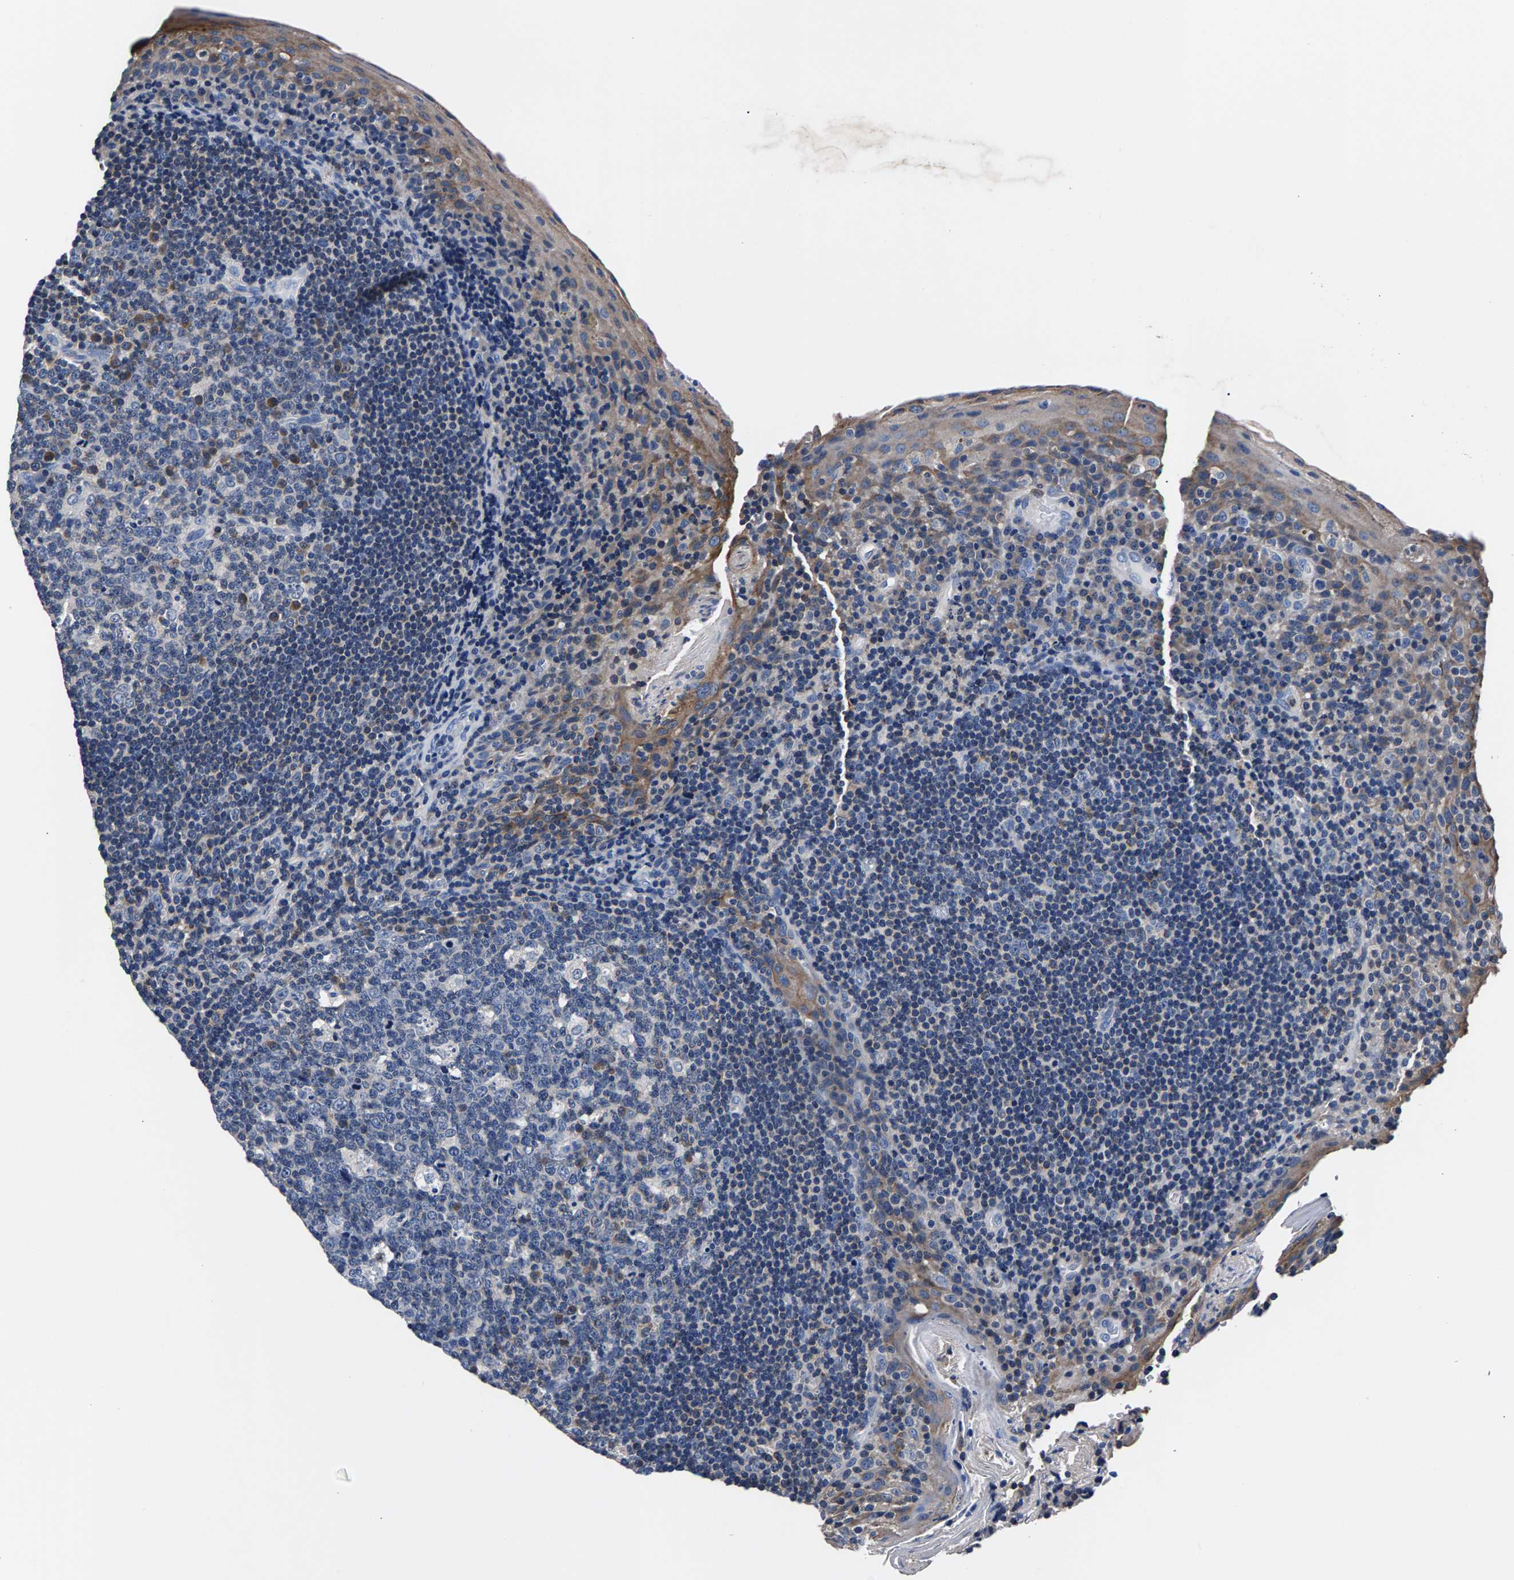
{"staining": {"intensity": "moderate", "quantity": "<25%", "location": "cytoplasmic/membranous"}, "tissue": "tonsil", "cell_type": "Germinal center cells", "image_type": "normal", "snomed": [{"axis": "morphology", "description": "Normal tissue, NOS"}, {"axis": "topography", "description": "Tonsil"}], "caption": "Tonsil stained for a protein exhibits moderate cytoplasmic/membranous positivity in germinal center cells. (DAB = brown stain, brightfield microscopy at high magnification).", "gene": "PHF24", "patient": {"sex": "male", "age": 17}}